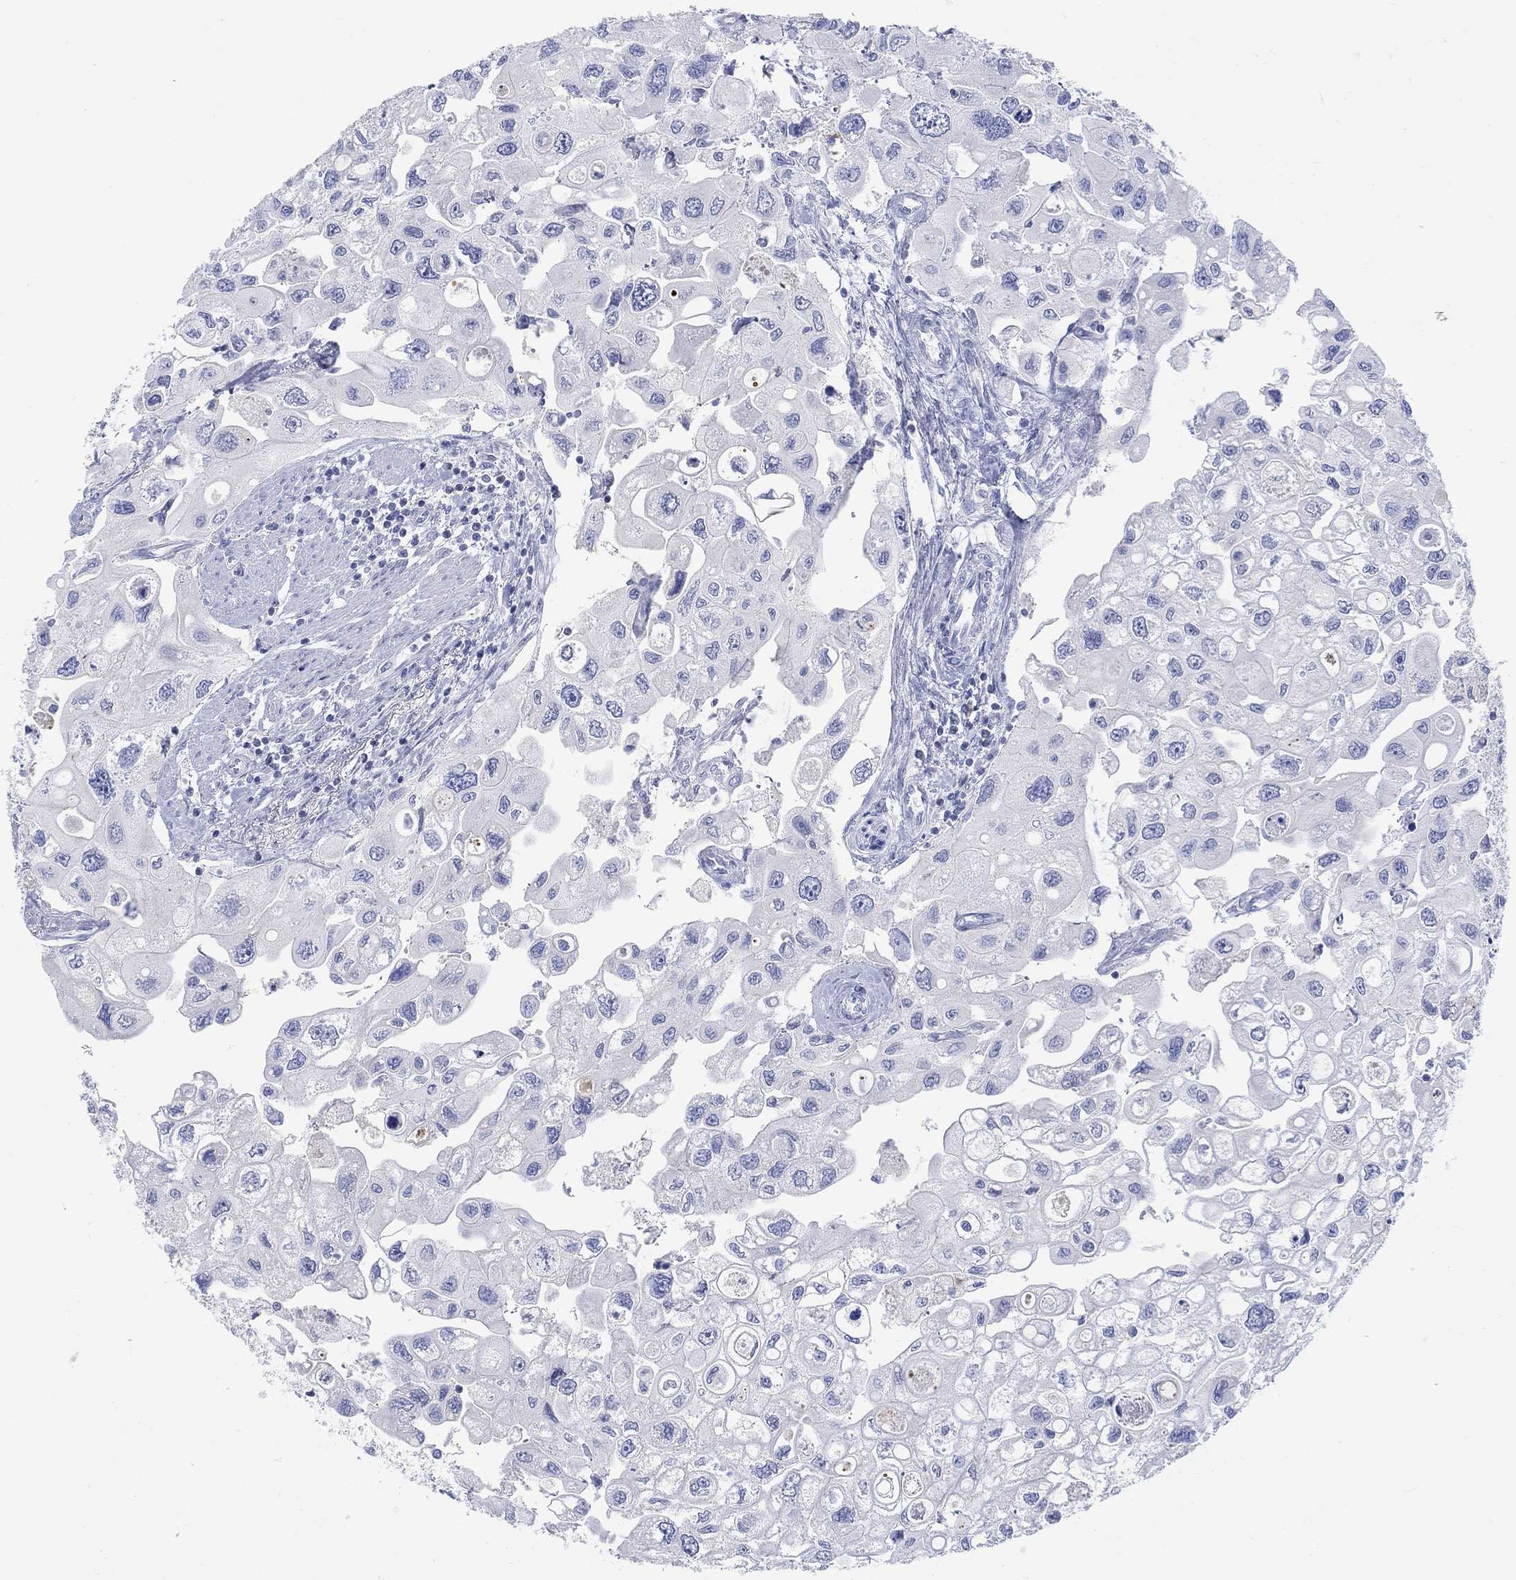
{"staining": {"intensity": "negative", "quantity": "none", "location": "none"}, "tissue": "urothelial cancer", "cell_type": "Tumor cells", "image_type": "cancer", "snomed": [{"axis": "morphology", "description": "Urothelial carcinoma, High grade"}, {"axis": "topography", "description": "Urinary bladder"}], "caption": "Immunohistochemistry photomicrograph of neoplastic tissue: human urothelial cancer stained with DAB shows no significant protein expression in tumor cells.", "gene": "GCM1", "patient": {"sex": "male", "age": 59}}